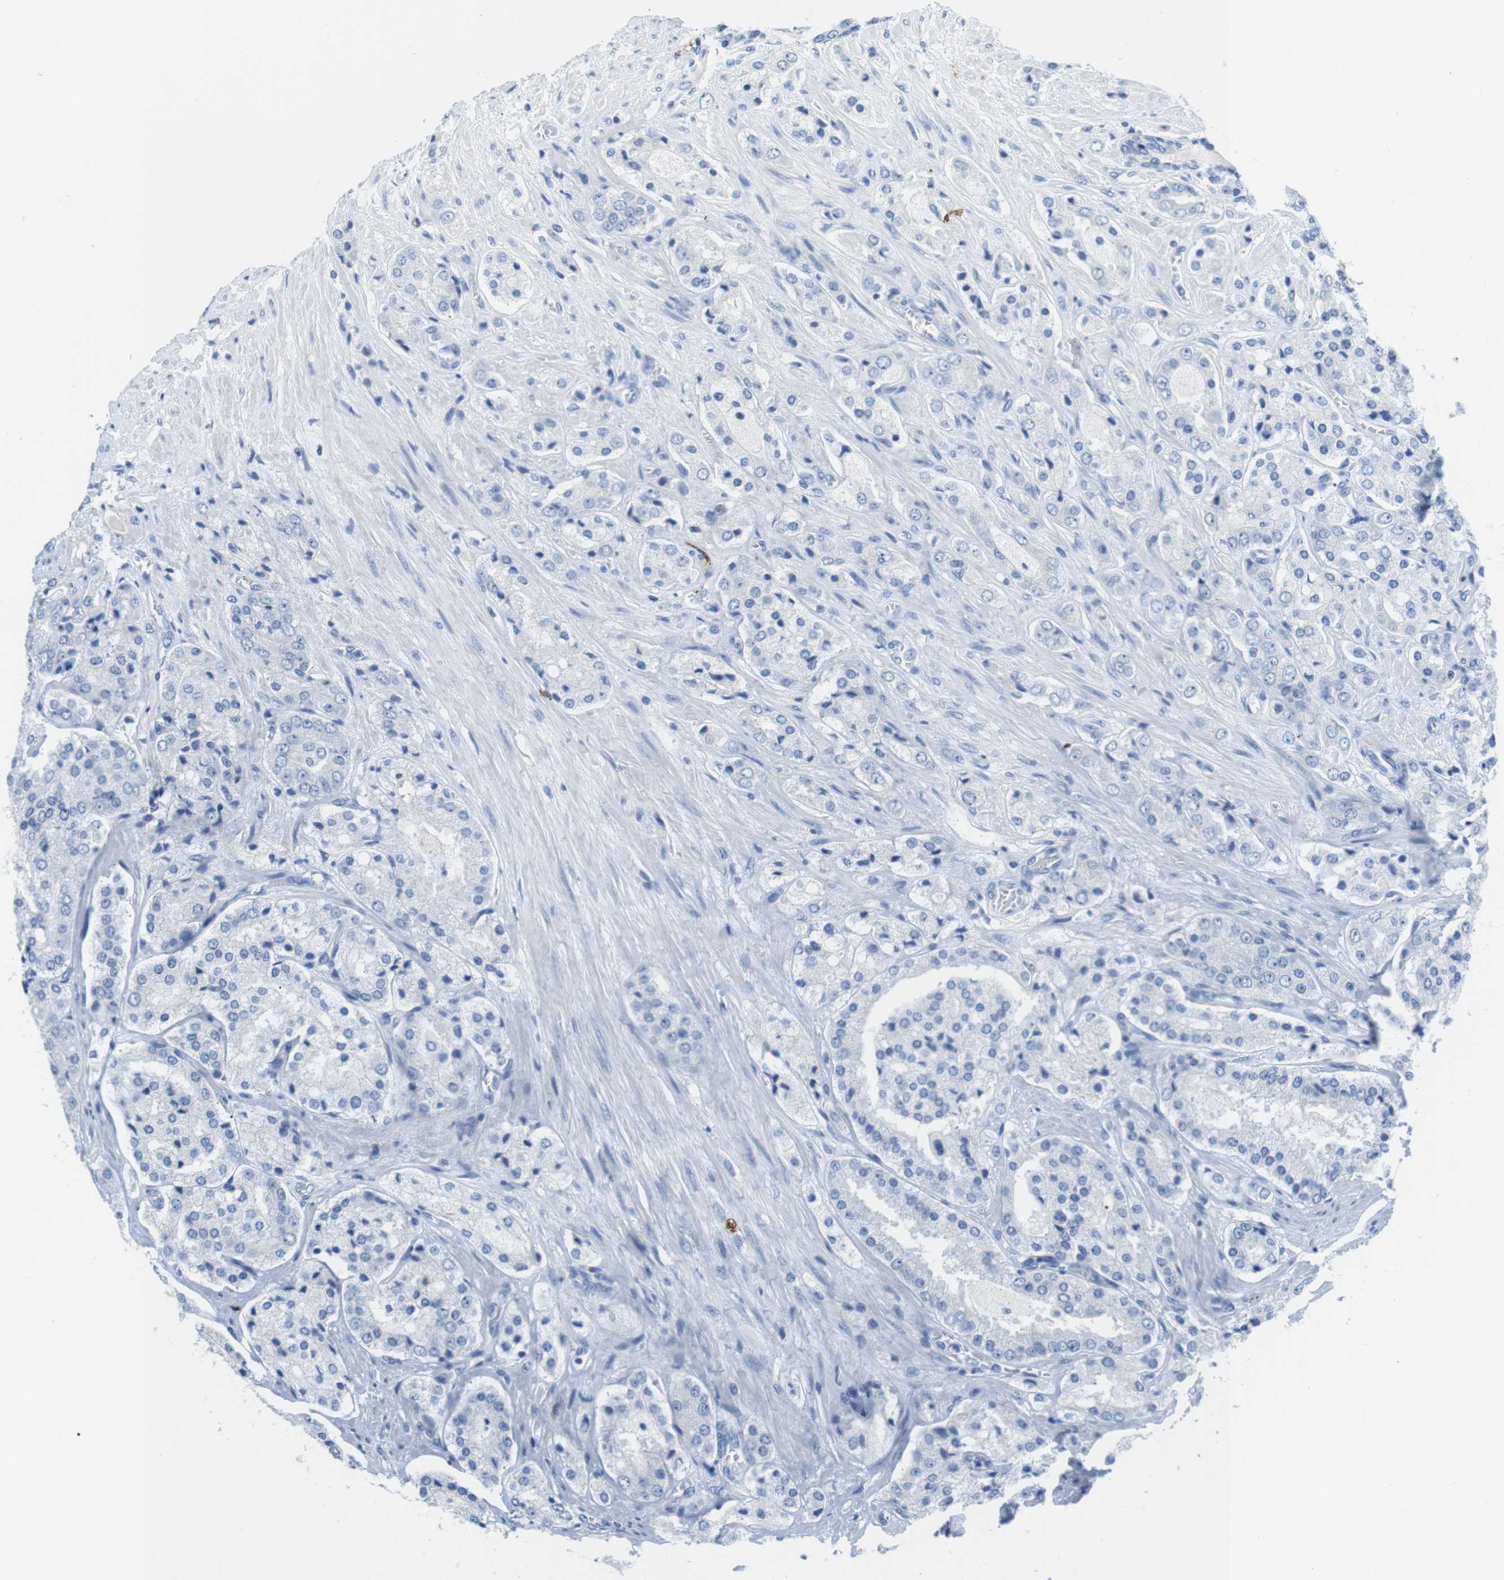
{"staining": {"intensity": "negative", "quantity": "none", "location": "none"}, "tissue": "prostate cancer", "cell_type": "Tumor cells", "image_type": "cancer", "snomed": [{"axis": "morphology", "description": "Adenocarcinoma, High grade"}, {"axis": "topography", "description": "Prostate"}], "caption": "Protein analysis of high-grade adenocarcinoma (prostate) shows no significant positivity in tumor cells.", "gene": "TNFRSF4", "patient": {"sex": "male", "age": 65}}